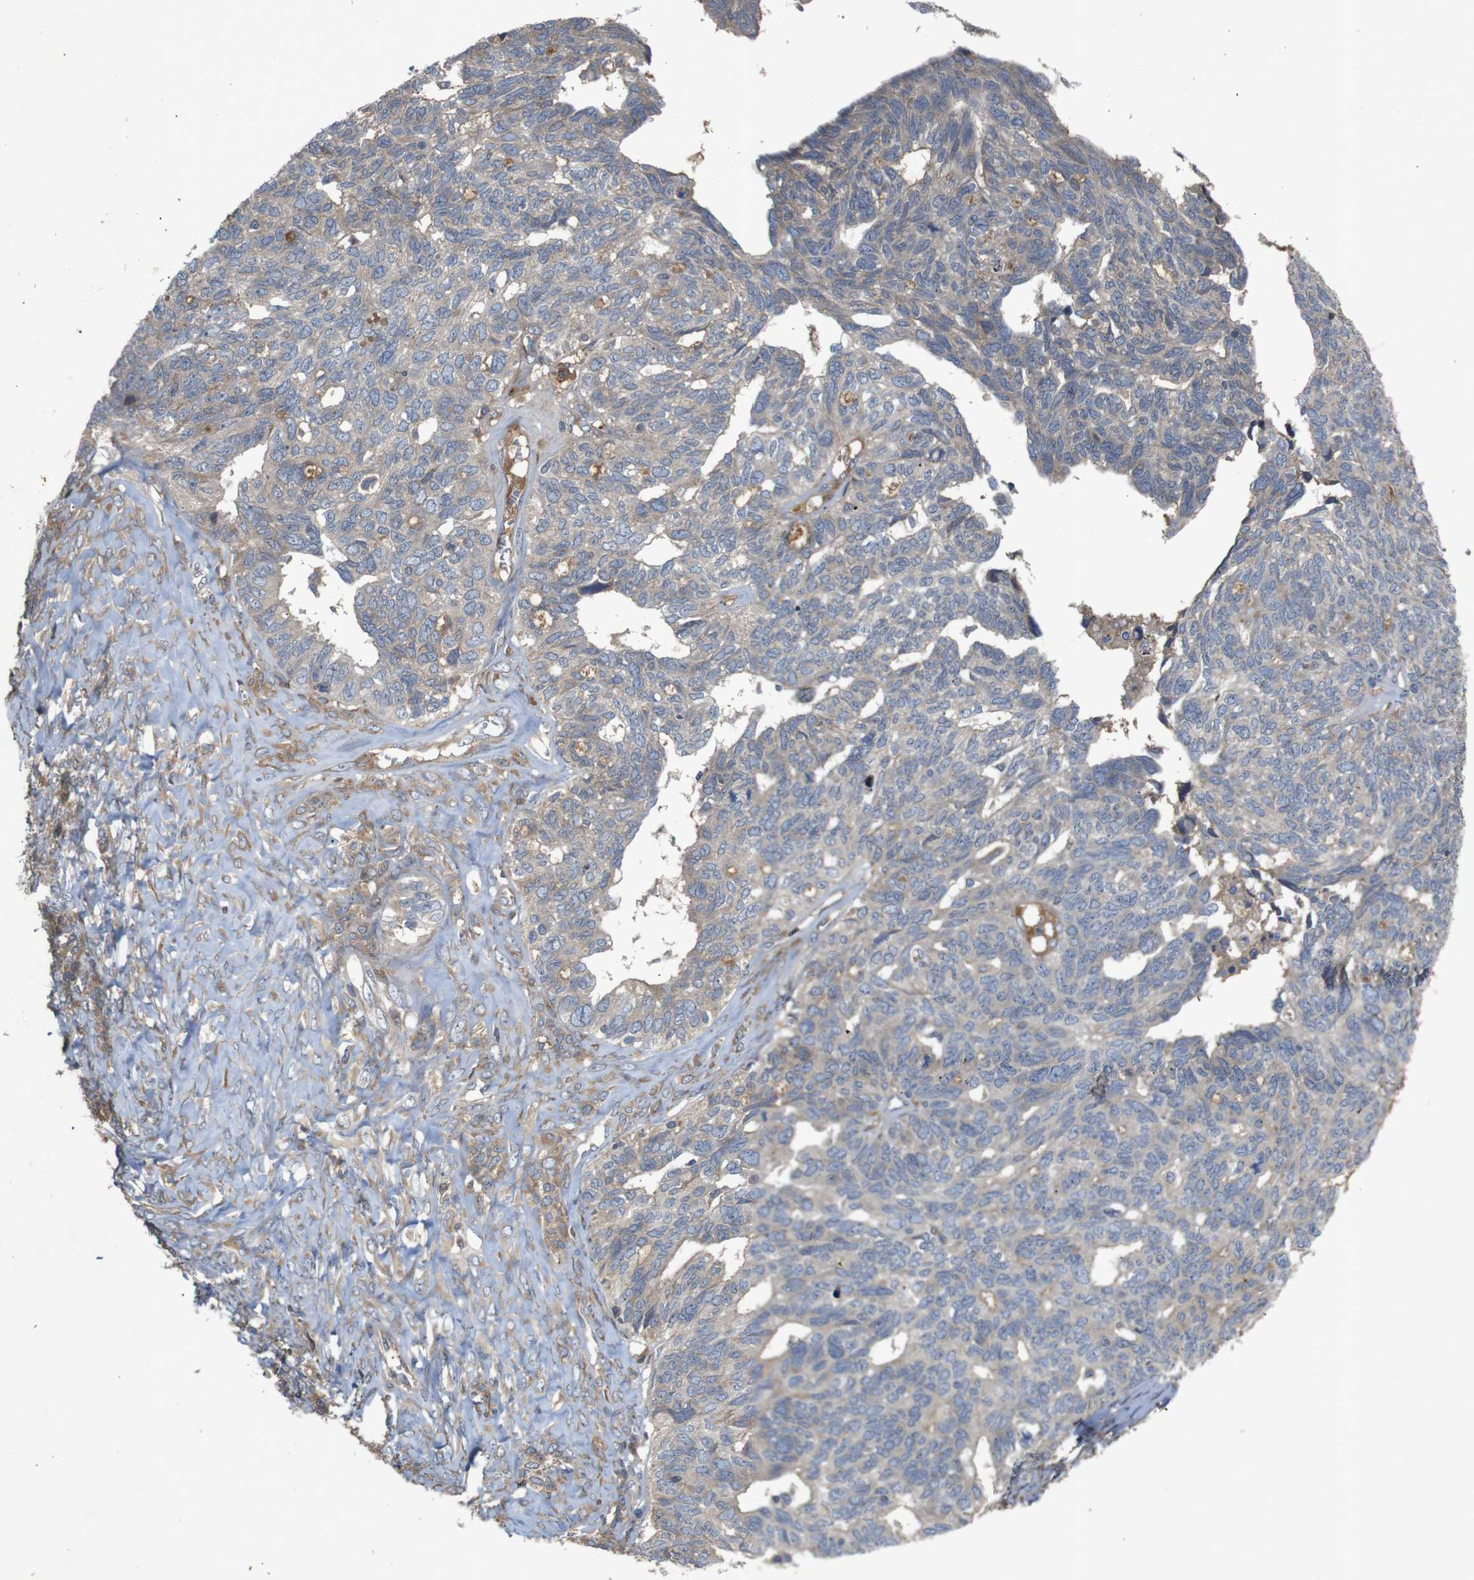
{"staining": {"intensity": "weak", "quantity": "25%-75%", "location": "cytoplasmic/membranous"}, "tissue": "ovarian cancer", "cell_type": "Tumor cells", "image_type": "cancer", "snomed": [{"axis": "morphology", "description": "Cystadenocarcinoma, serous, NOS"}, {"axis": "topography", "description": "Ovary"}], "caption": "Ovarian cancer (serous cystadenocarcinoma) was stained to show a protein in brown. There is low levels of weak cytoplasmic/membranous expression in about 25%-75% of tumor cells.", "gene": "PTPN1", "patient": {"sex": "female", "age": 79}}